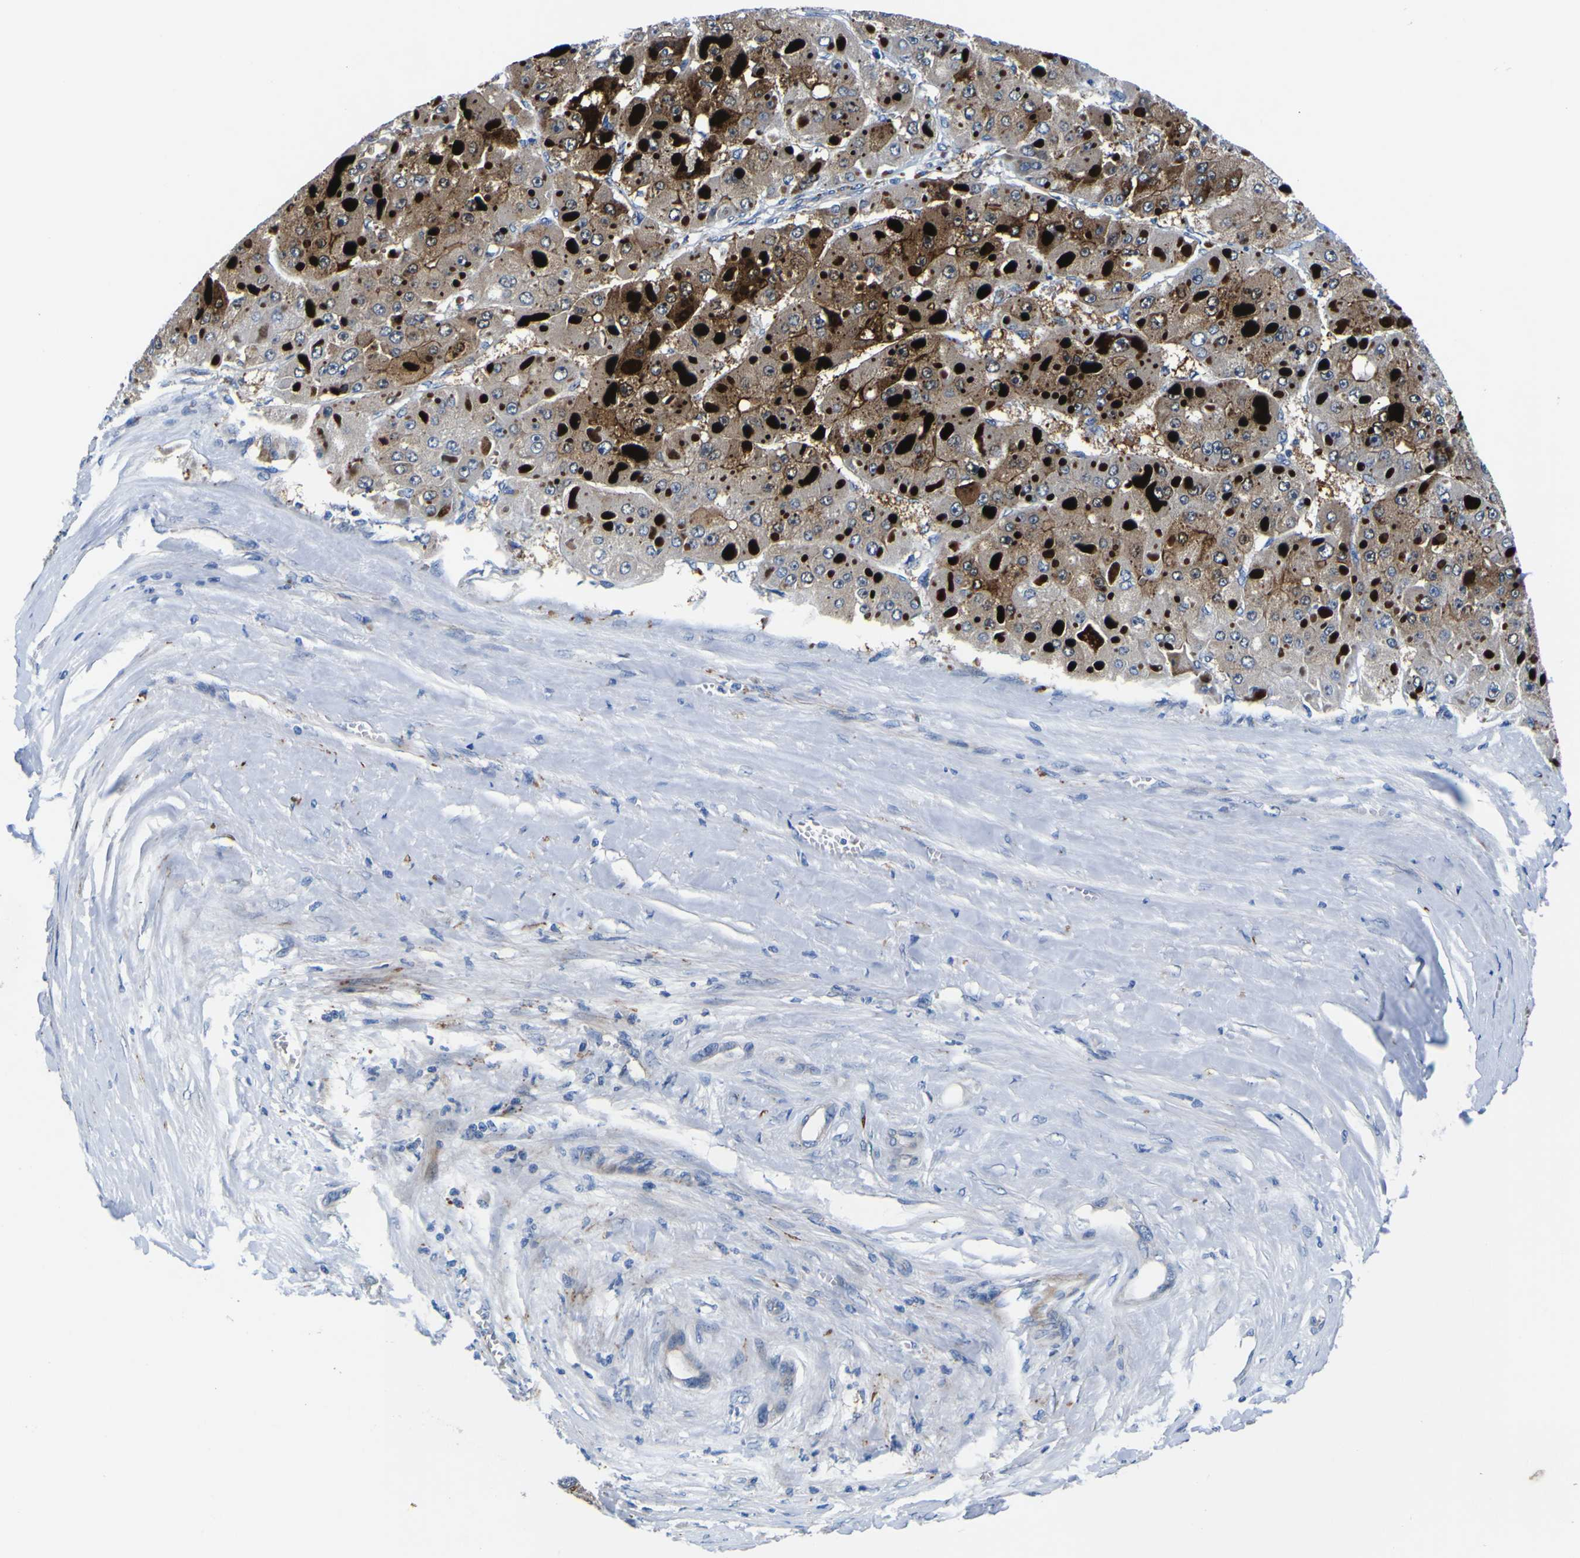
{"staining": {"intensity": "moderate", "quantity": ">75%", "location": "cytoplasmic/membranous"}, "tissue": "liver cancer", "cell_type": "Tumor cells", "image_type": "cancer", "snomed": [{"axis": "morphology", "description": "Carcinoma, Hepatocellular, NOS"}, {"axis": "topography", "description": "Liver"}], "caption": "Liver cancer (hepatocellular carcinoma) stained with IHC demonstrates moderate cytoplasmic/membranous staining in approximately >75% of tumor cells. Nuclei are stained in blue.", "gene": "AGAP3", "patient": {"sex": "female", "age": 73}}